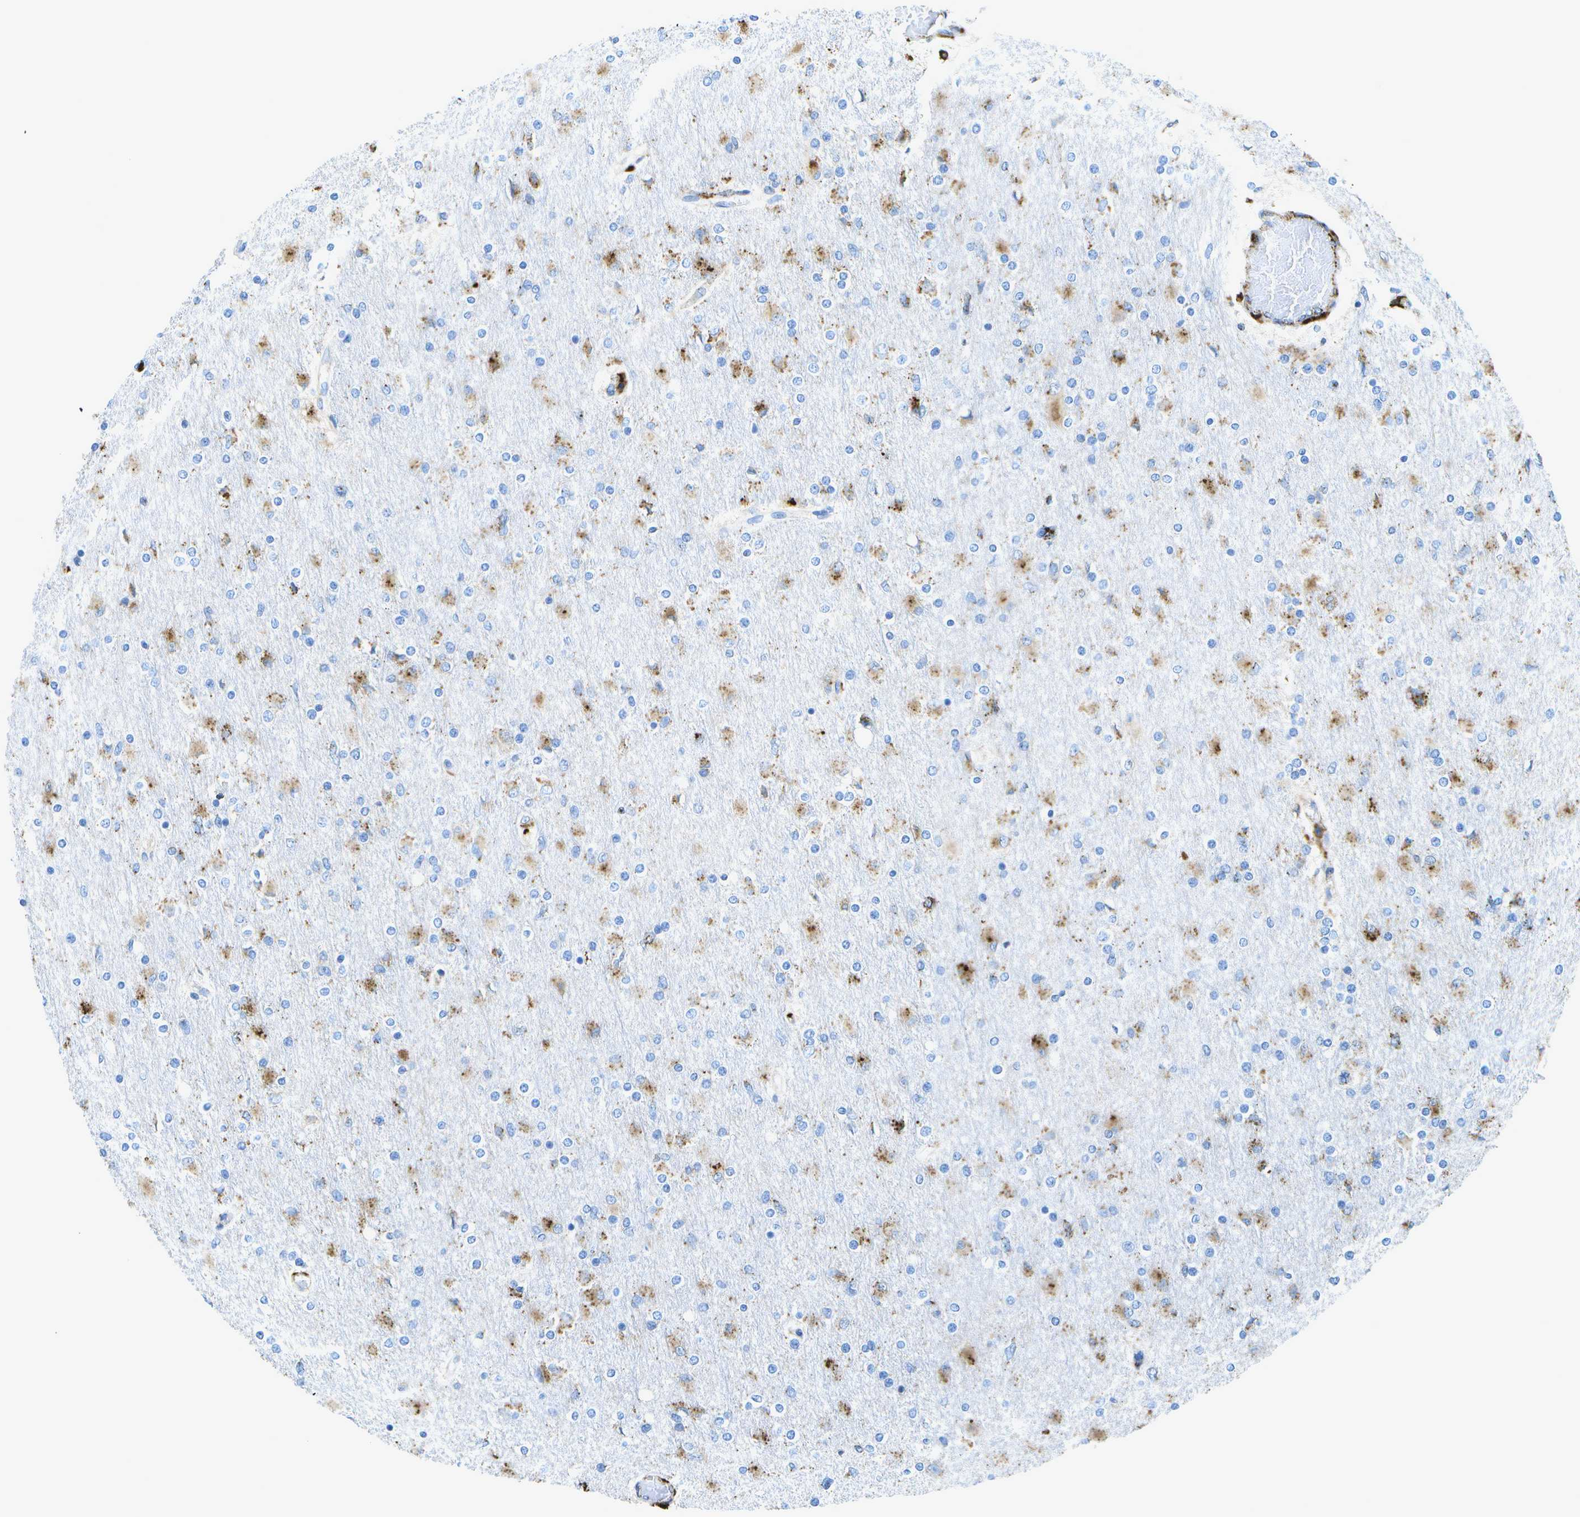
{"staining": {"intensity": "moderate", "quantity": "<25%", "location": "cytoplasmic/membranous"}, "tissue": "glioma", "cell_type": "Tumor cells", "image_type": "cancer", "snomed": [{"axis": "morphology", "description": "Glioma, malignant, High grade"}, {"axis": "topography", "description": "Cerebral cortex"}], "caption": "High-magnification brightfield microscopy of high-grade glioma (malignant) stained with DAB (brown) and counterstained with hematoxylin (blue). tumor cells exhibit moderate cytoplasmic/membranous staining is identified in about<25% of cells. Ihc stains the protein of interest in brown and the nuclei are stained blue.", "gene": "PRCP", "patient": {"sex": "female", "age": 36}}